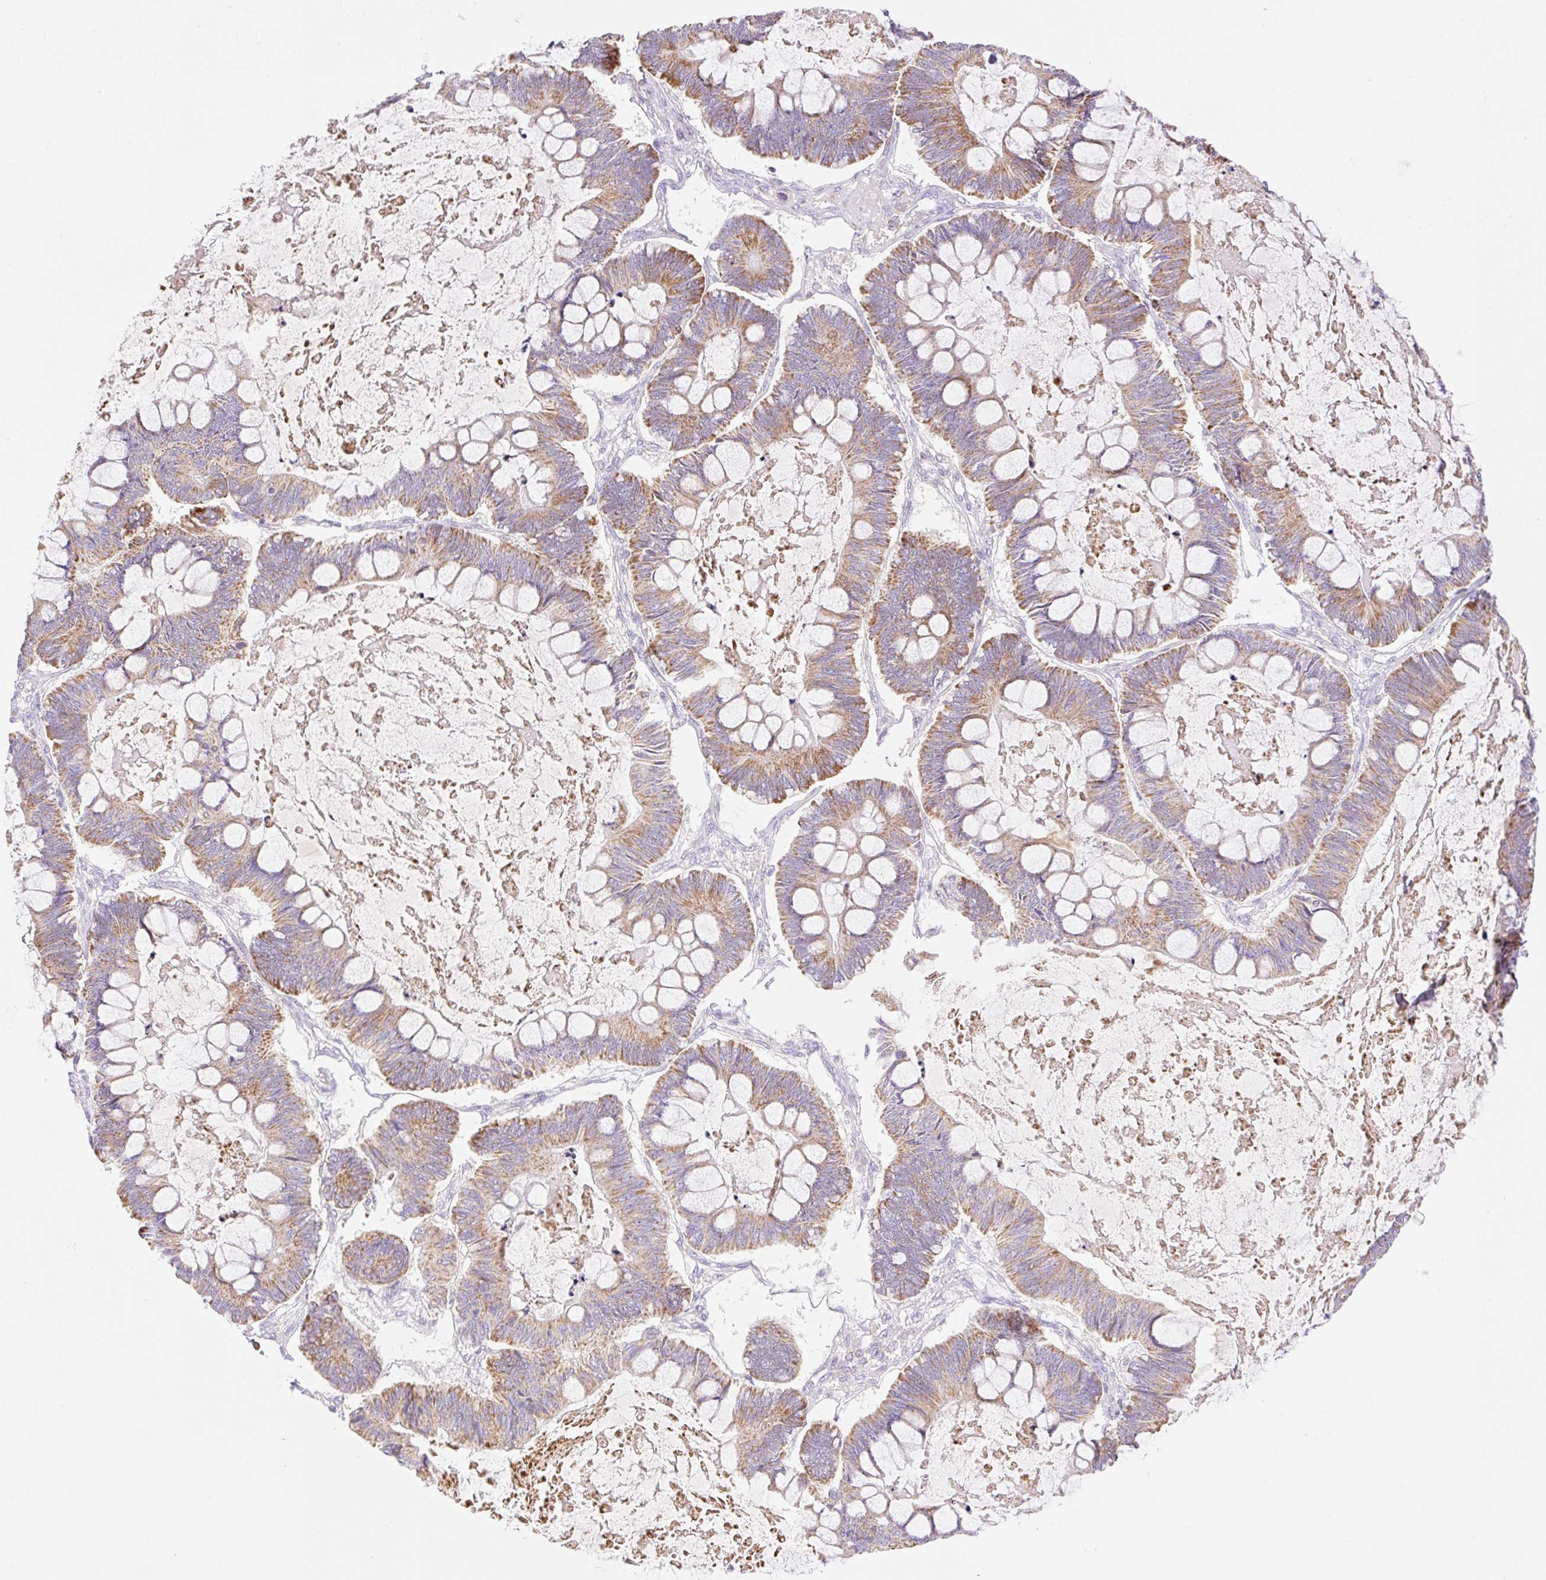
{"staining": {"intensity": "moderate", "quantity": ">75%", "location": "cytoplasmic/membranous"}, "tissue": "ovarian cancer", "cell_type": "Tumor cells", "image_type": "cancer", "snomed": [{"axis": "morphology", "description": "Cystadenocarcinoma, mucinous, NOS"}, {"axis": "topography", "description": "Ovary"}], "caption": "IHC image of ovarian cancer (mucinous cystadenocarcinoma) stained for a protein (brown), which demonstrates medium levels of moderate cytoplasmic/membranous staining in about >75% of tumor cells.", "gene": "ETNK2", "patient": {"sex": "female", "age": 61}}